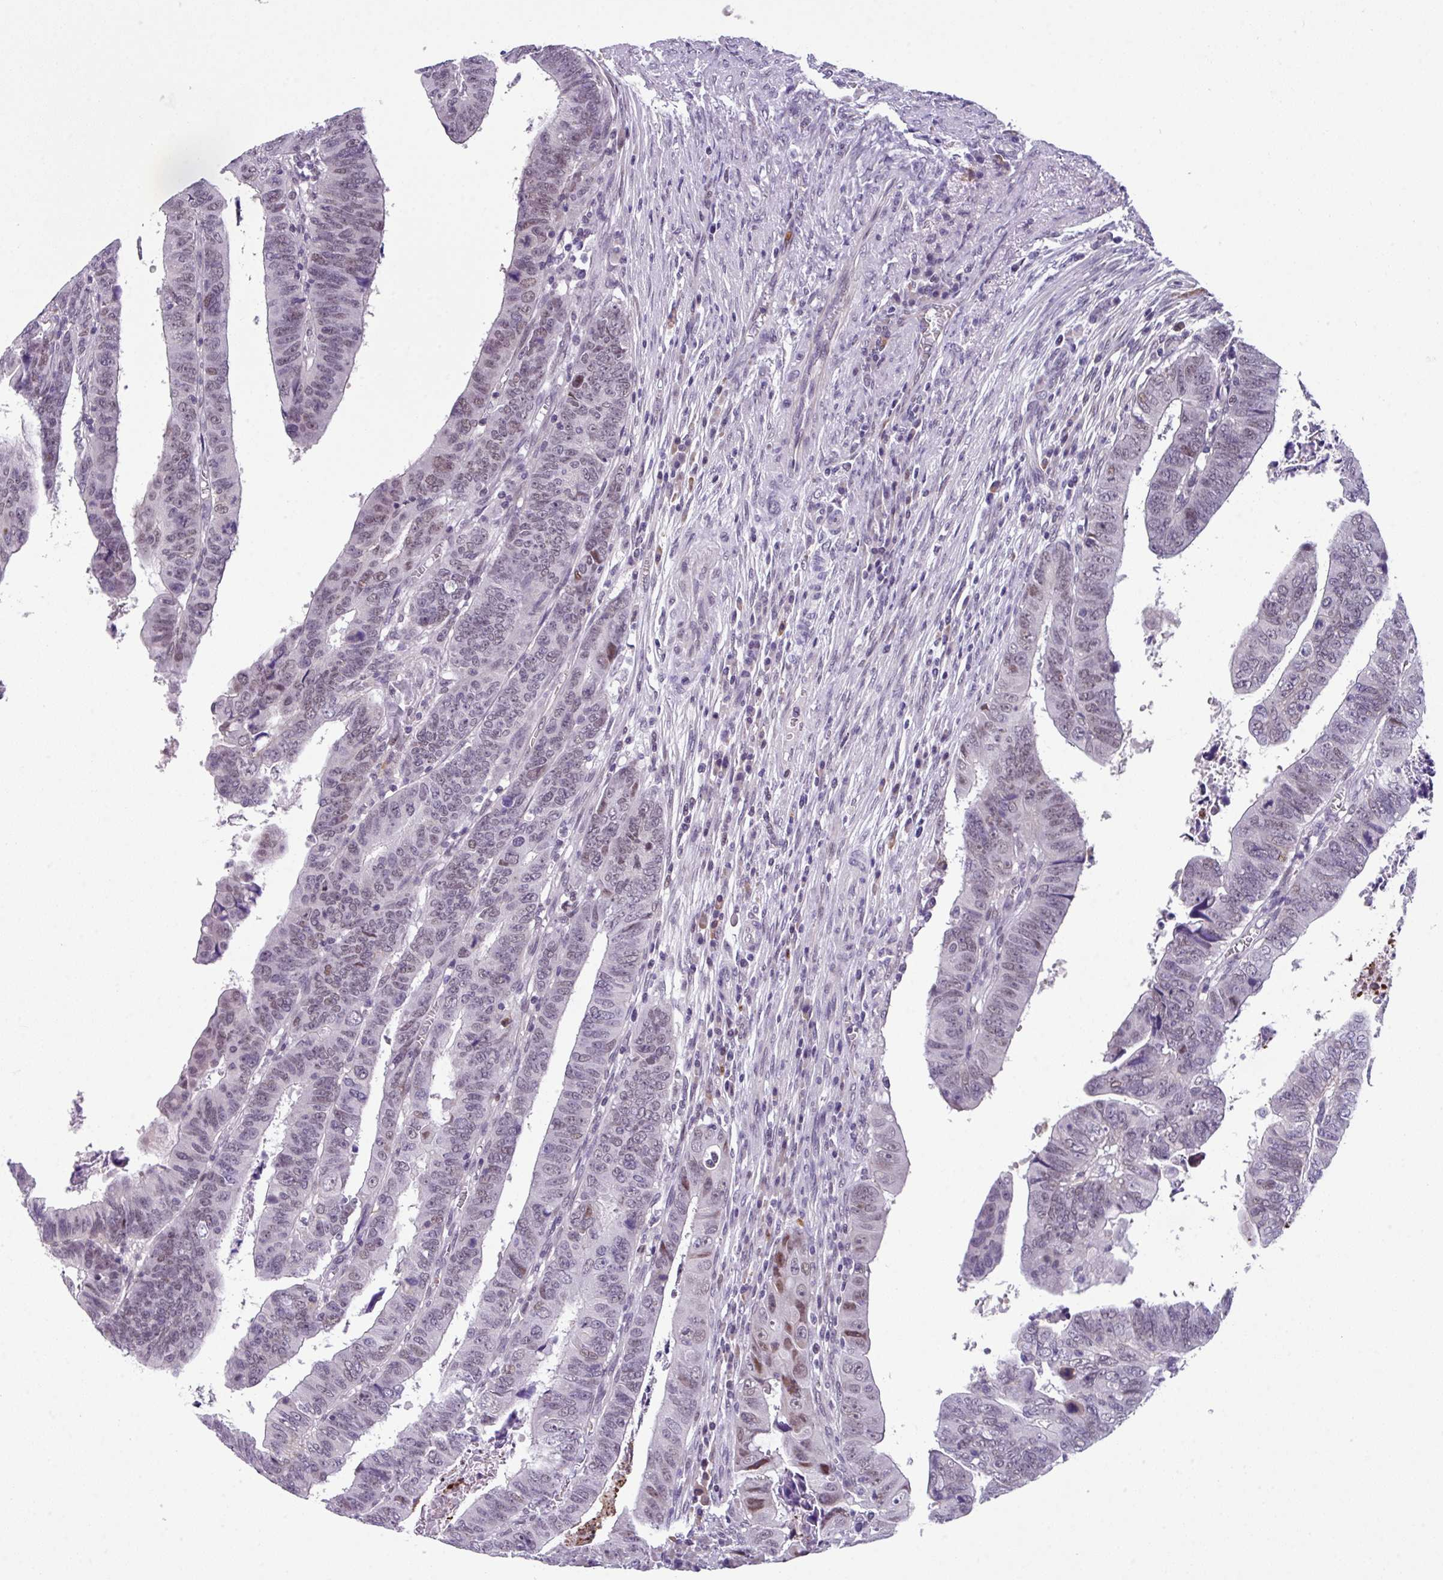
{"staining": {"intensity": "weak", "quantity": "<25%", "location": "nuclear"}, "tissue": "colorectal cancer", "cell_type": "Tumor cells", "image_type": "cancer", "snomed": [{"axis": "morphology", "description": "Normal tissue, NOS"}, {"axis": "morphology", "description": "Adenocarcinoma, NOS"}, {"axis": "topography", "description": "Rectum"}], "caption": "High power microscopy micrograph of an immunohistochemistry image of colorectal cancer (adenocarcinoma), revealing no significant staining in tumor cells.", "gene": "ZFP3", "patient": {"sex": "female", "age": 65}}